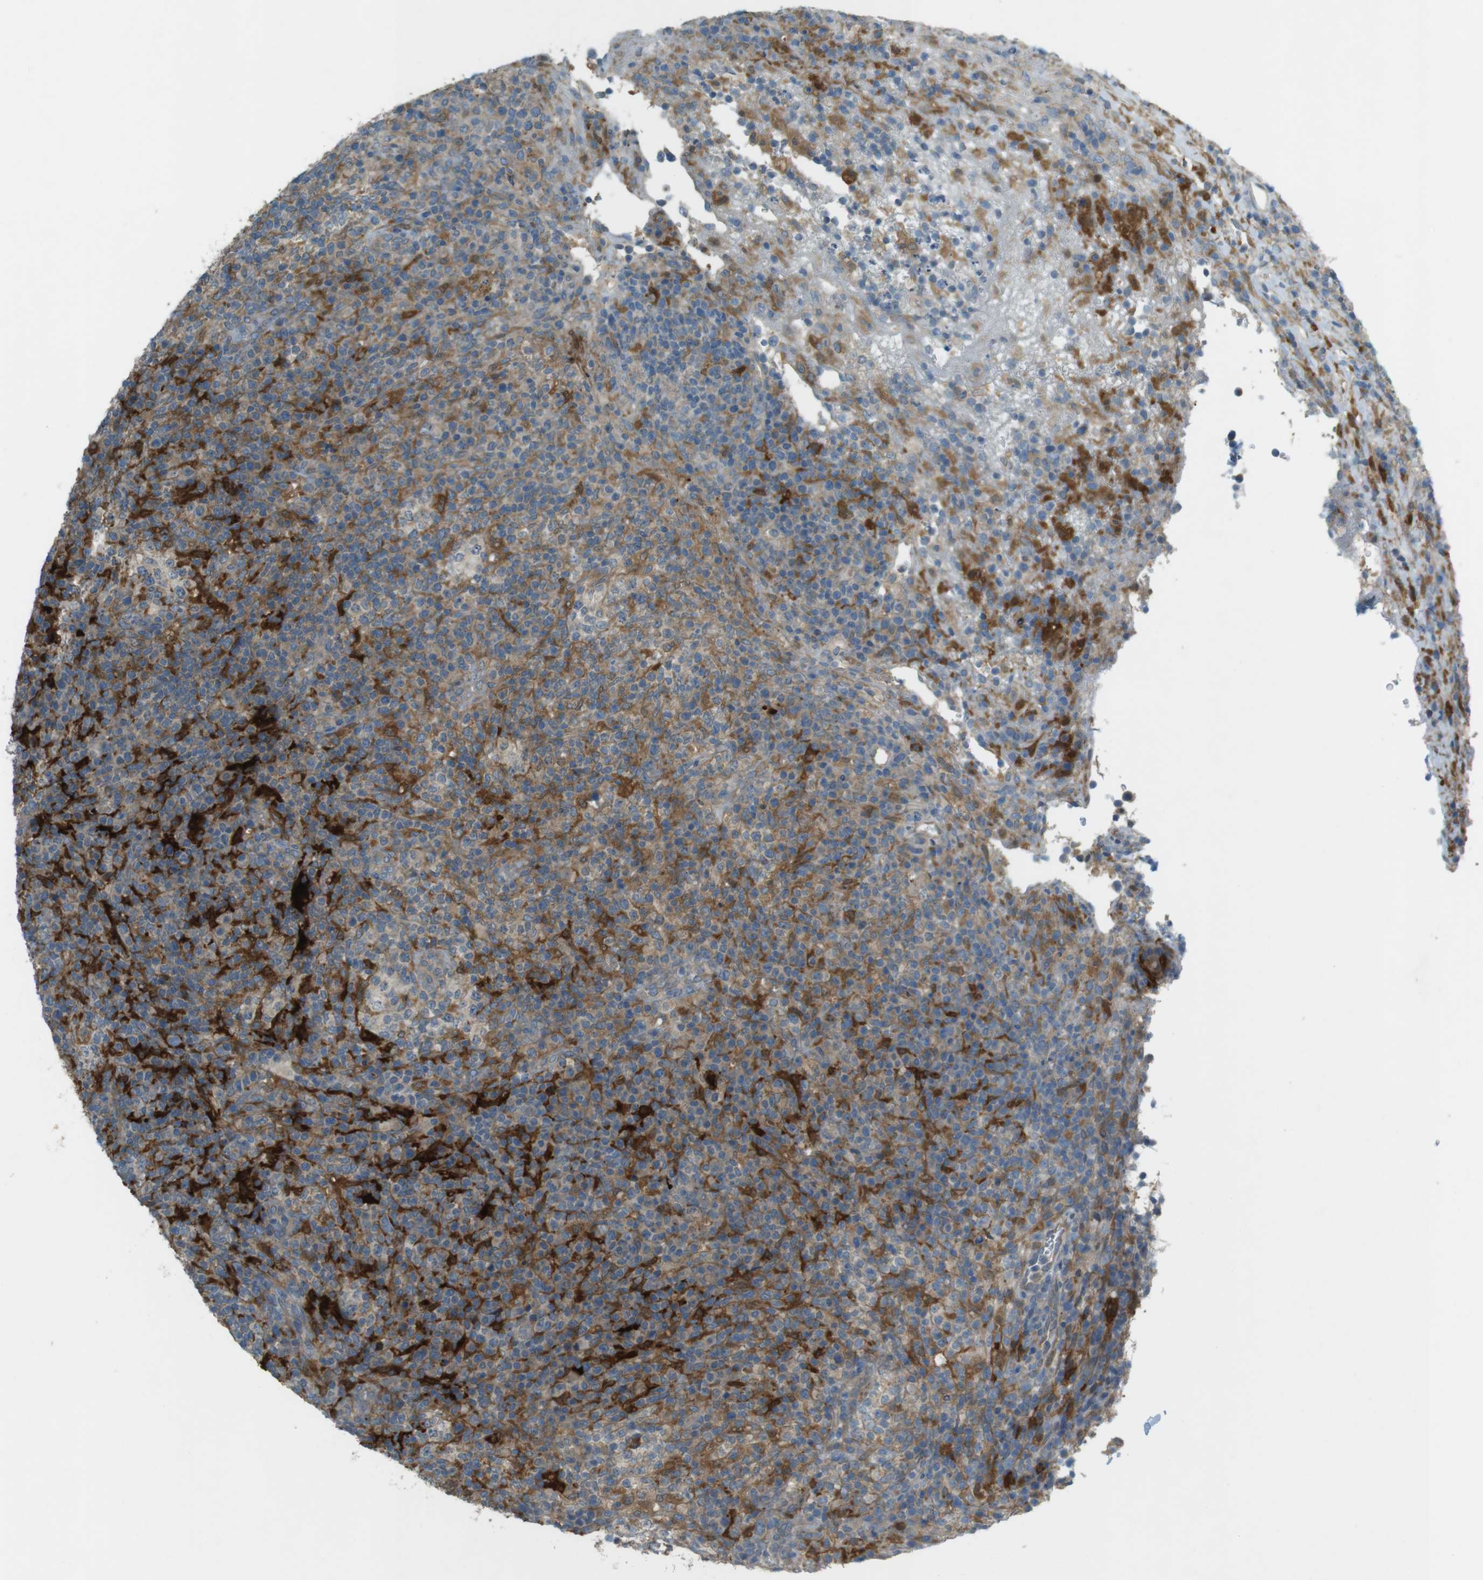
{"staining": {"intensity": "moderate", "quantity": "25%-75%", "location": "cytoplasmic/membranous"}, "tissue": "lymphoma", "cell_type": "Tumor cells", "image_type": "cancer", "snomed": [{"axis": "morphology", "description": "Malignant lymphoma, non-Hodgkin's type, High grade"}, {"axis": "topography", "description": "Lymph node"}], "caption": "Lymphoma tissue shows moderate cytoplasmic/membranous positivity in approximately 25%-75% of tumor cells", "gene": "TMEM41B", "patient": {"sex": "female", "age": 76}}